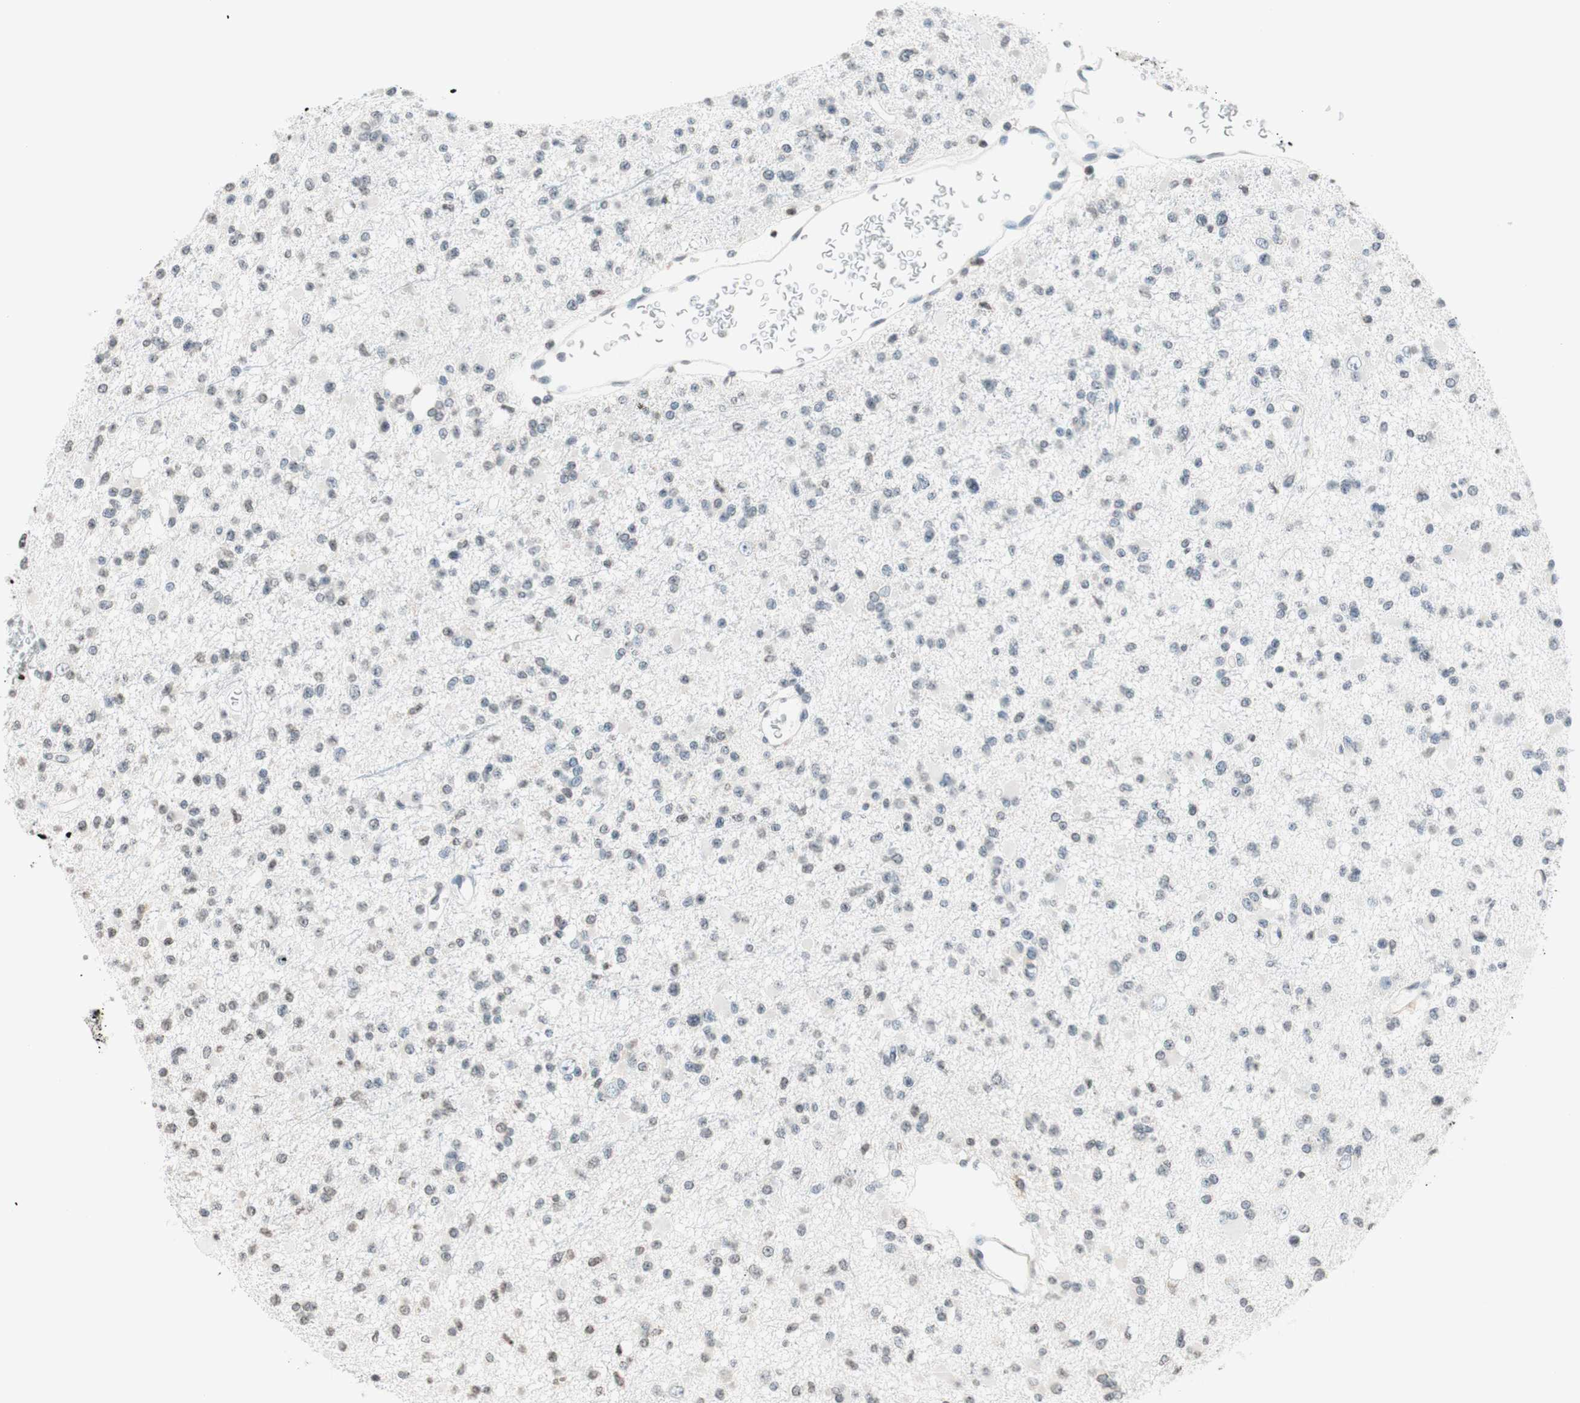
{"staining": {"intensity": "negative", "quantity": "none", "location": "none"}, "tissue": "glioma", "cell_type": "Tumor cells", "image_type": "cancer", "snomed": [{"axis": "morphology", "description": "Glioma, malignant, Low grade"}, {"axis": "topography", "description": "Brain"}], "caption": "Image shows no protein expression in tumor cells of low-grade glioma (malignant) tissue. The staining is performed using DAB brown chromogen with nuclei counter-stained in using hematoxylin.", "gene": "WIPF1", "patient": {"sex": "female", "age": 22}}